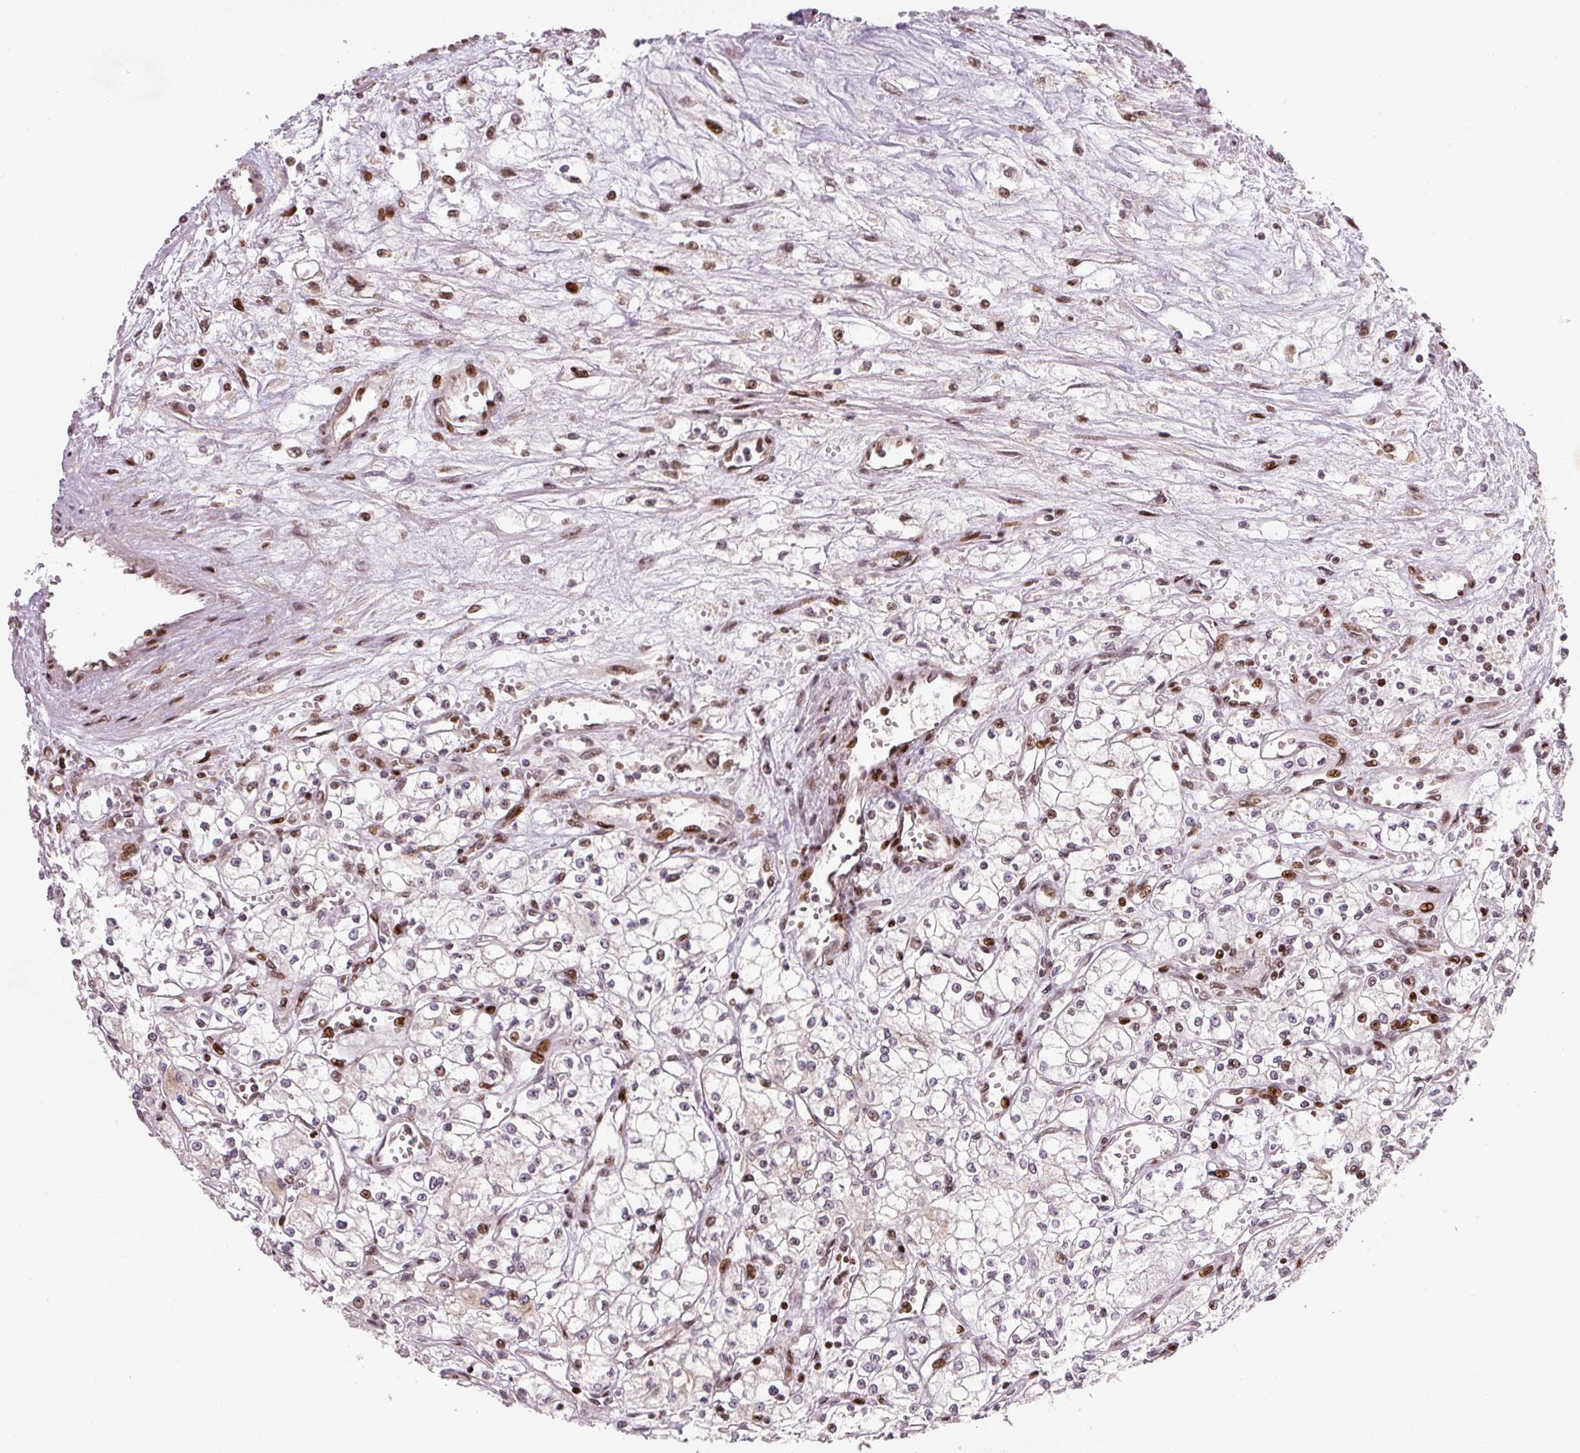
{"staining": {"intensity": "negative", "quantity": "none", "location": "none"}, "tissue": "renal cancer", "cell_type": "Tumor cells", "image_type": "cancer", "snomed": [{"axis": "morphology", "description": "Adenocarcinoma, NOS"}, {"axis": "topography", "description": "Kidney"}], "caption": "DAB (3,3'-diaminobenzidine) immunohistochemical staining of human adenocarcinoma (renal) demonstrates no significant positivity in tumor cells.", "gene": "PYDC2", "patient": {"sex": "male", "age": 59}}